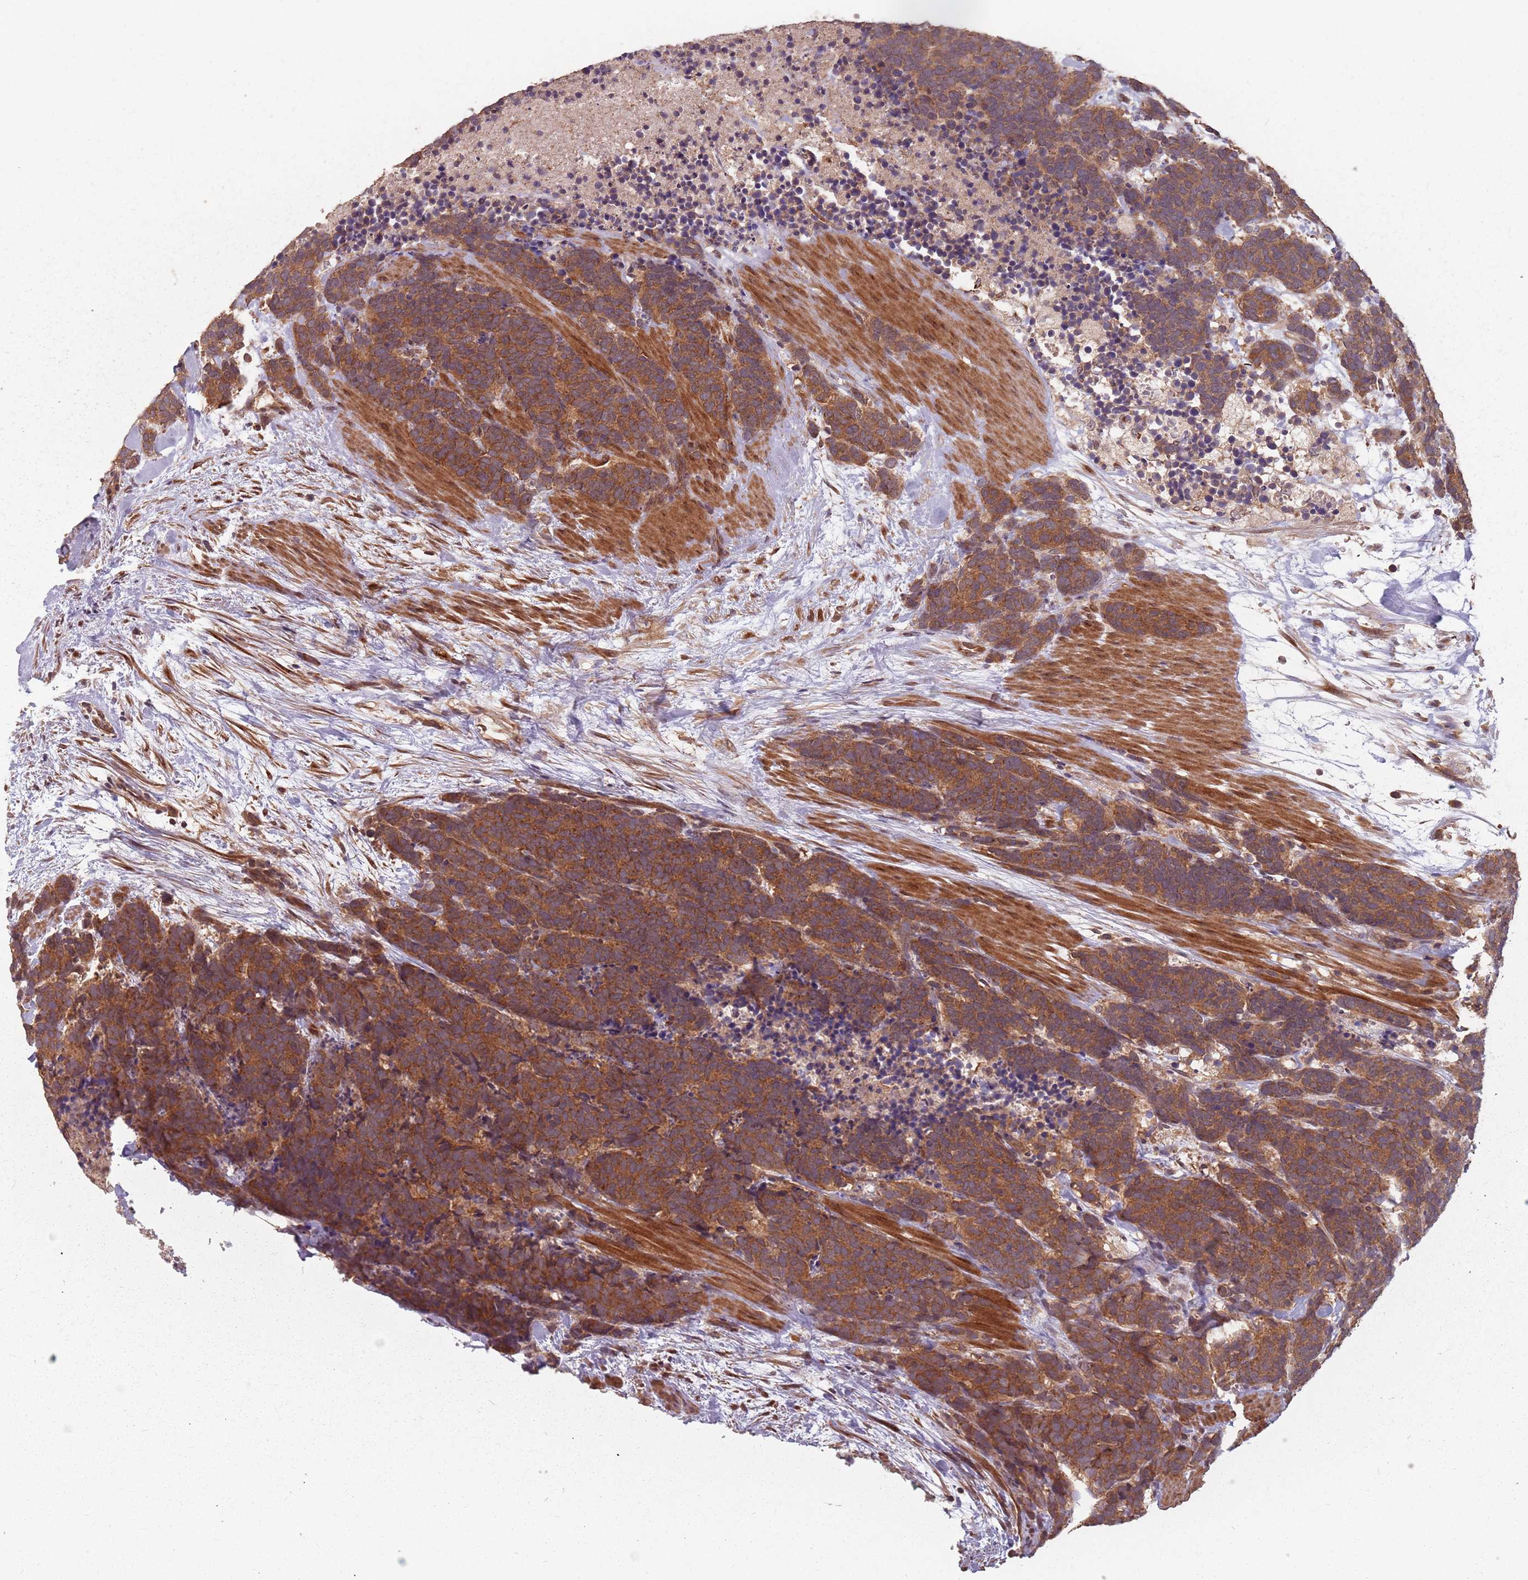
{"staining": {"intensity": "strong", "quantity": ">75%", "location": "cytoplasmic/membranous"}, "tissue": "carcinoid", "cell_type": "Tumor cells", "image_type": "cancer", "snomed": [{"axis": "morphology", "description": "Carcinoma, NOS"}, {"axis": "morphology", "description": "Carcinoid, malignant, NOS"}, {"axis": "topography", "description": "Prostate"}], "caption": "The micrograph demonstrates staining of malignant carcinoid, revealing strong cytoplasmic/membranous protein staining (brown color) within tumor cells. (DAB (3,3'-diaminobenzidine) IHC, brown staining for protein, blue staining for nuclei).", "gene": "C3orf14", "patient": {"sex": "male", "age": 57}}